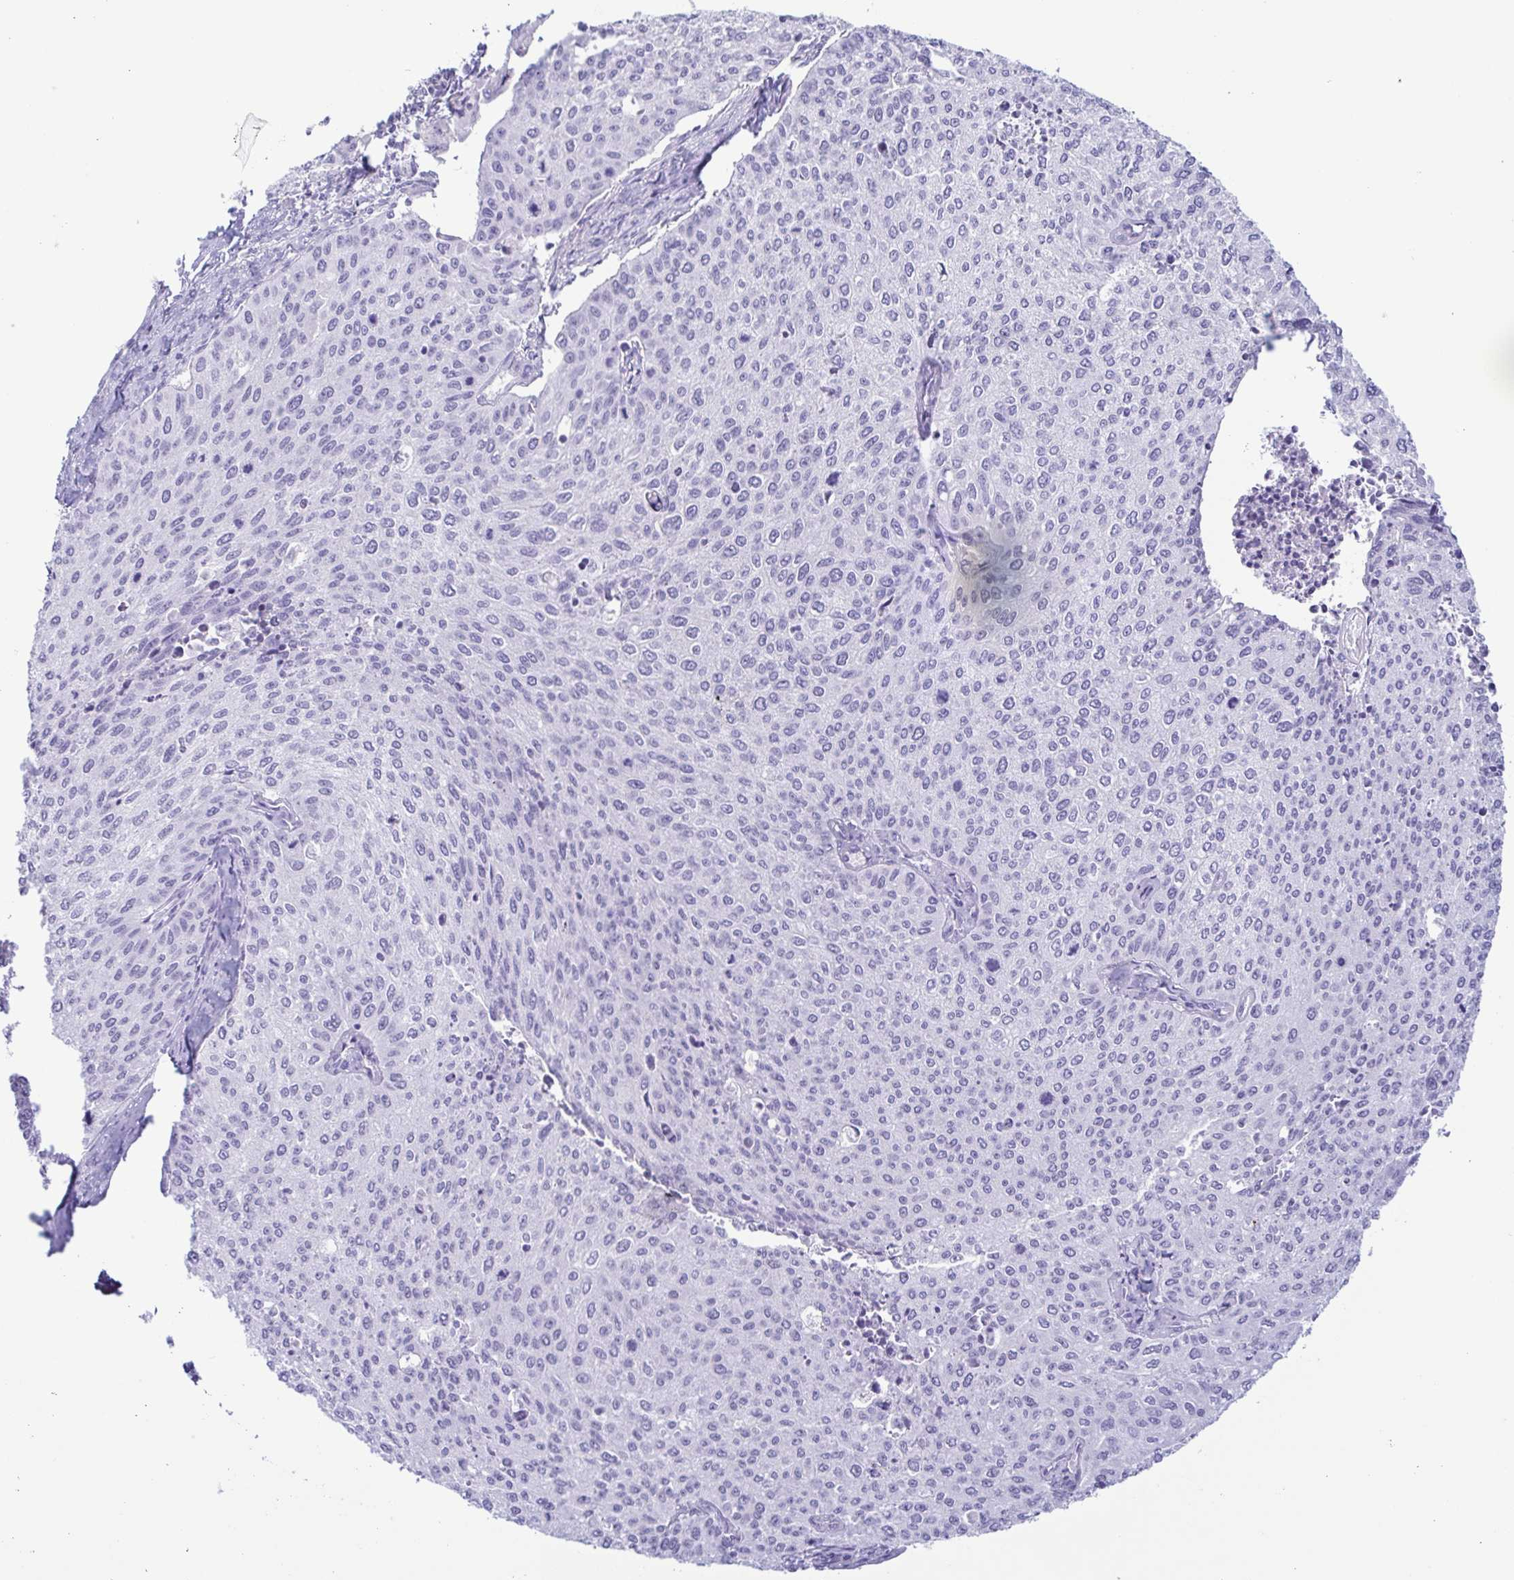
{"staining": {"intensity": "negative", "quantity": "none", "location": "none"}, "tissue": "cervical cancer", "cell_type": "Tumor cells", "image_type": "cancer", "snomed": [{"axis": "morphology", "description": "Squamous cell carcinoma, NOS"}, {"axis": "topography", "description": "Cervix"}], "caption": "The micrograph exhibits no staining of tumor cells in cervical squamous cell carcinoma.", "gene": "AZU1", "patient": {"sex": "female", "age": 38}}